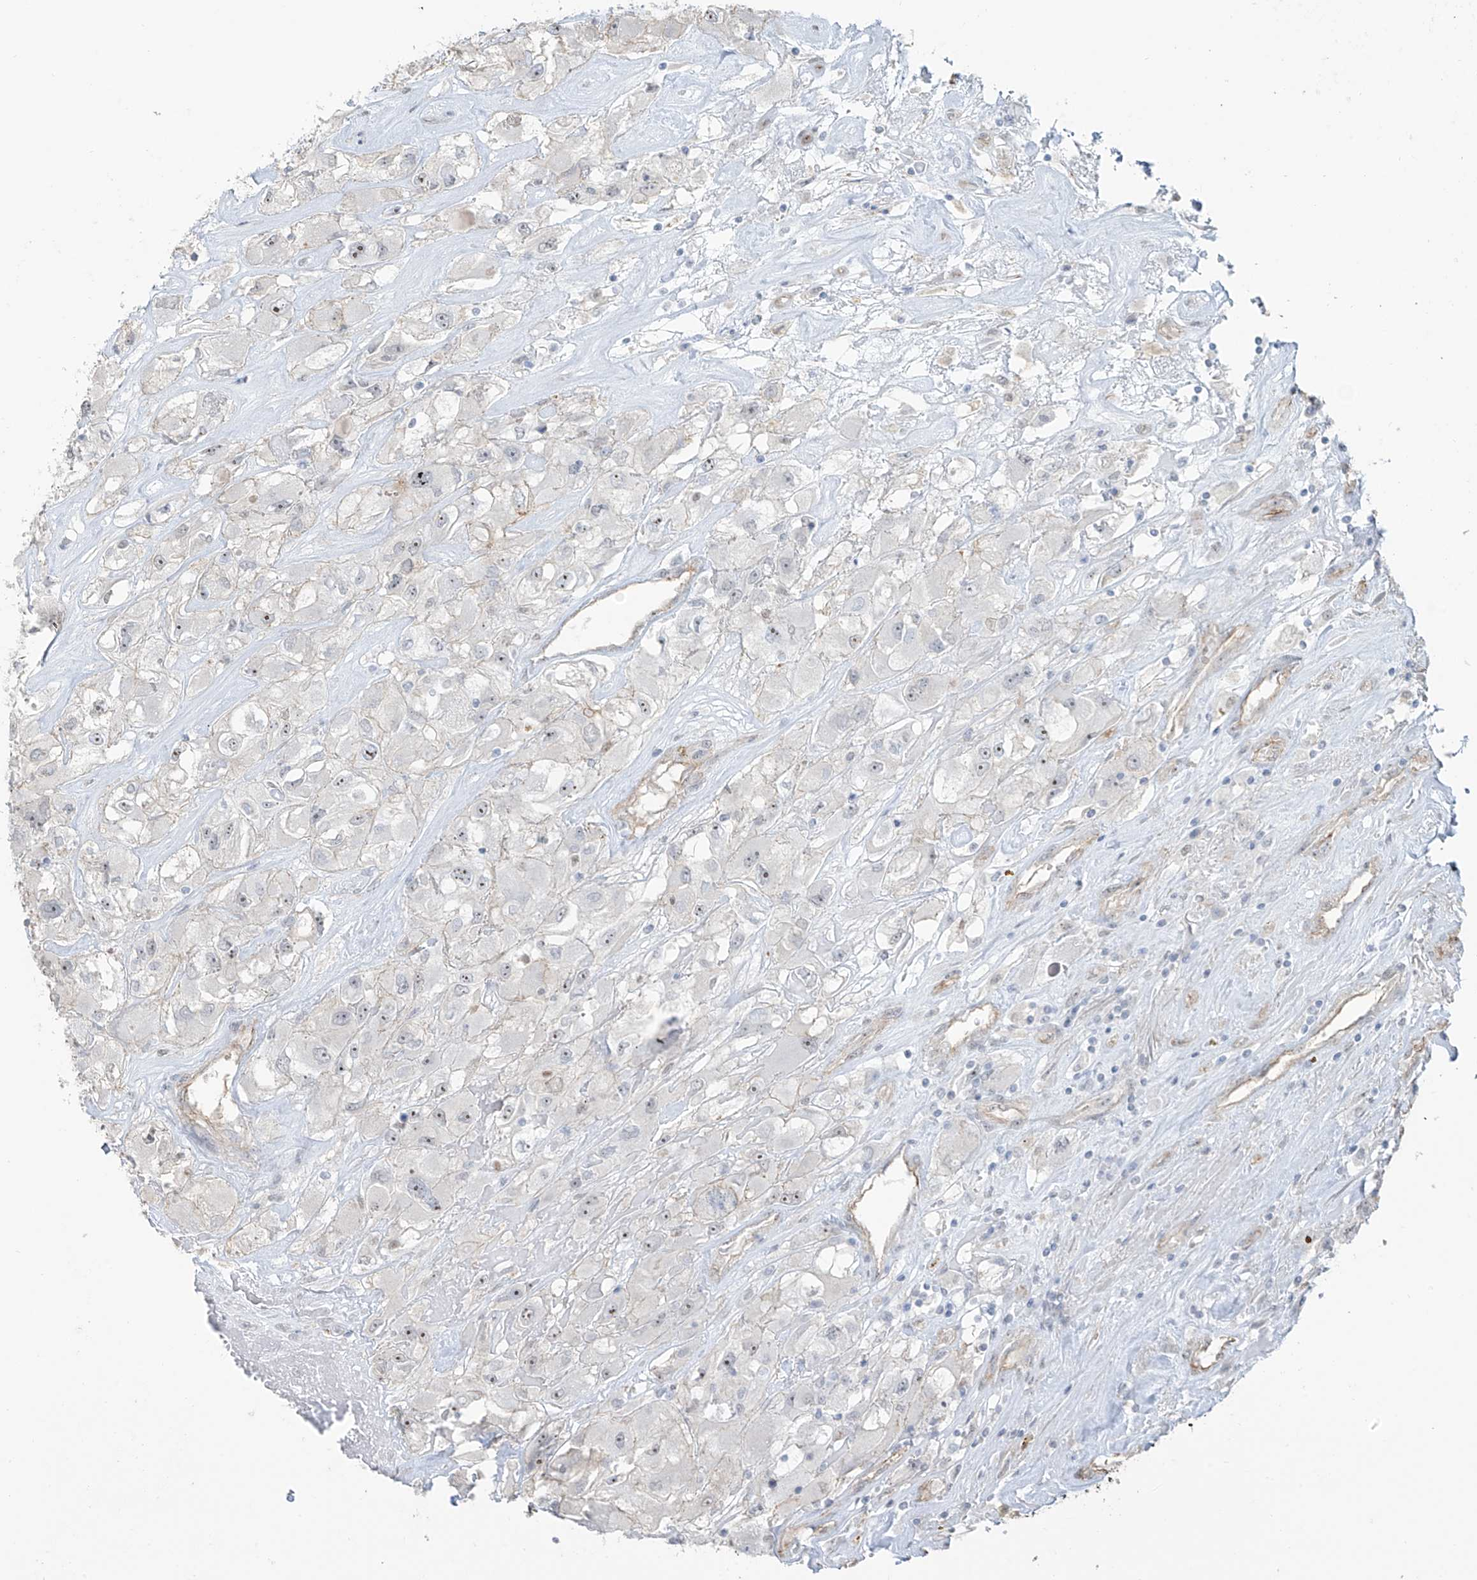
{"staining": {"intensity": "negative", "quantity": "none", "location": "none"}, "tissue": "renal cancer", "cell_type": "Tumor cells", "image_type": "cancer", "snomed": [{"axis": "morphology", "description": "Adenocarcinoma, NOS"}, {"axis": "topography", "description": "Kidney"}], "caption": "A high-resolution image shows IHC staining of renal cancer (adenocarcinoma), which demonstrates no significant positivity in tumor cells.", "gene": "TUBE1", "patient": {"sex": "female", "age": 52}}